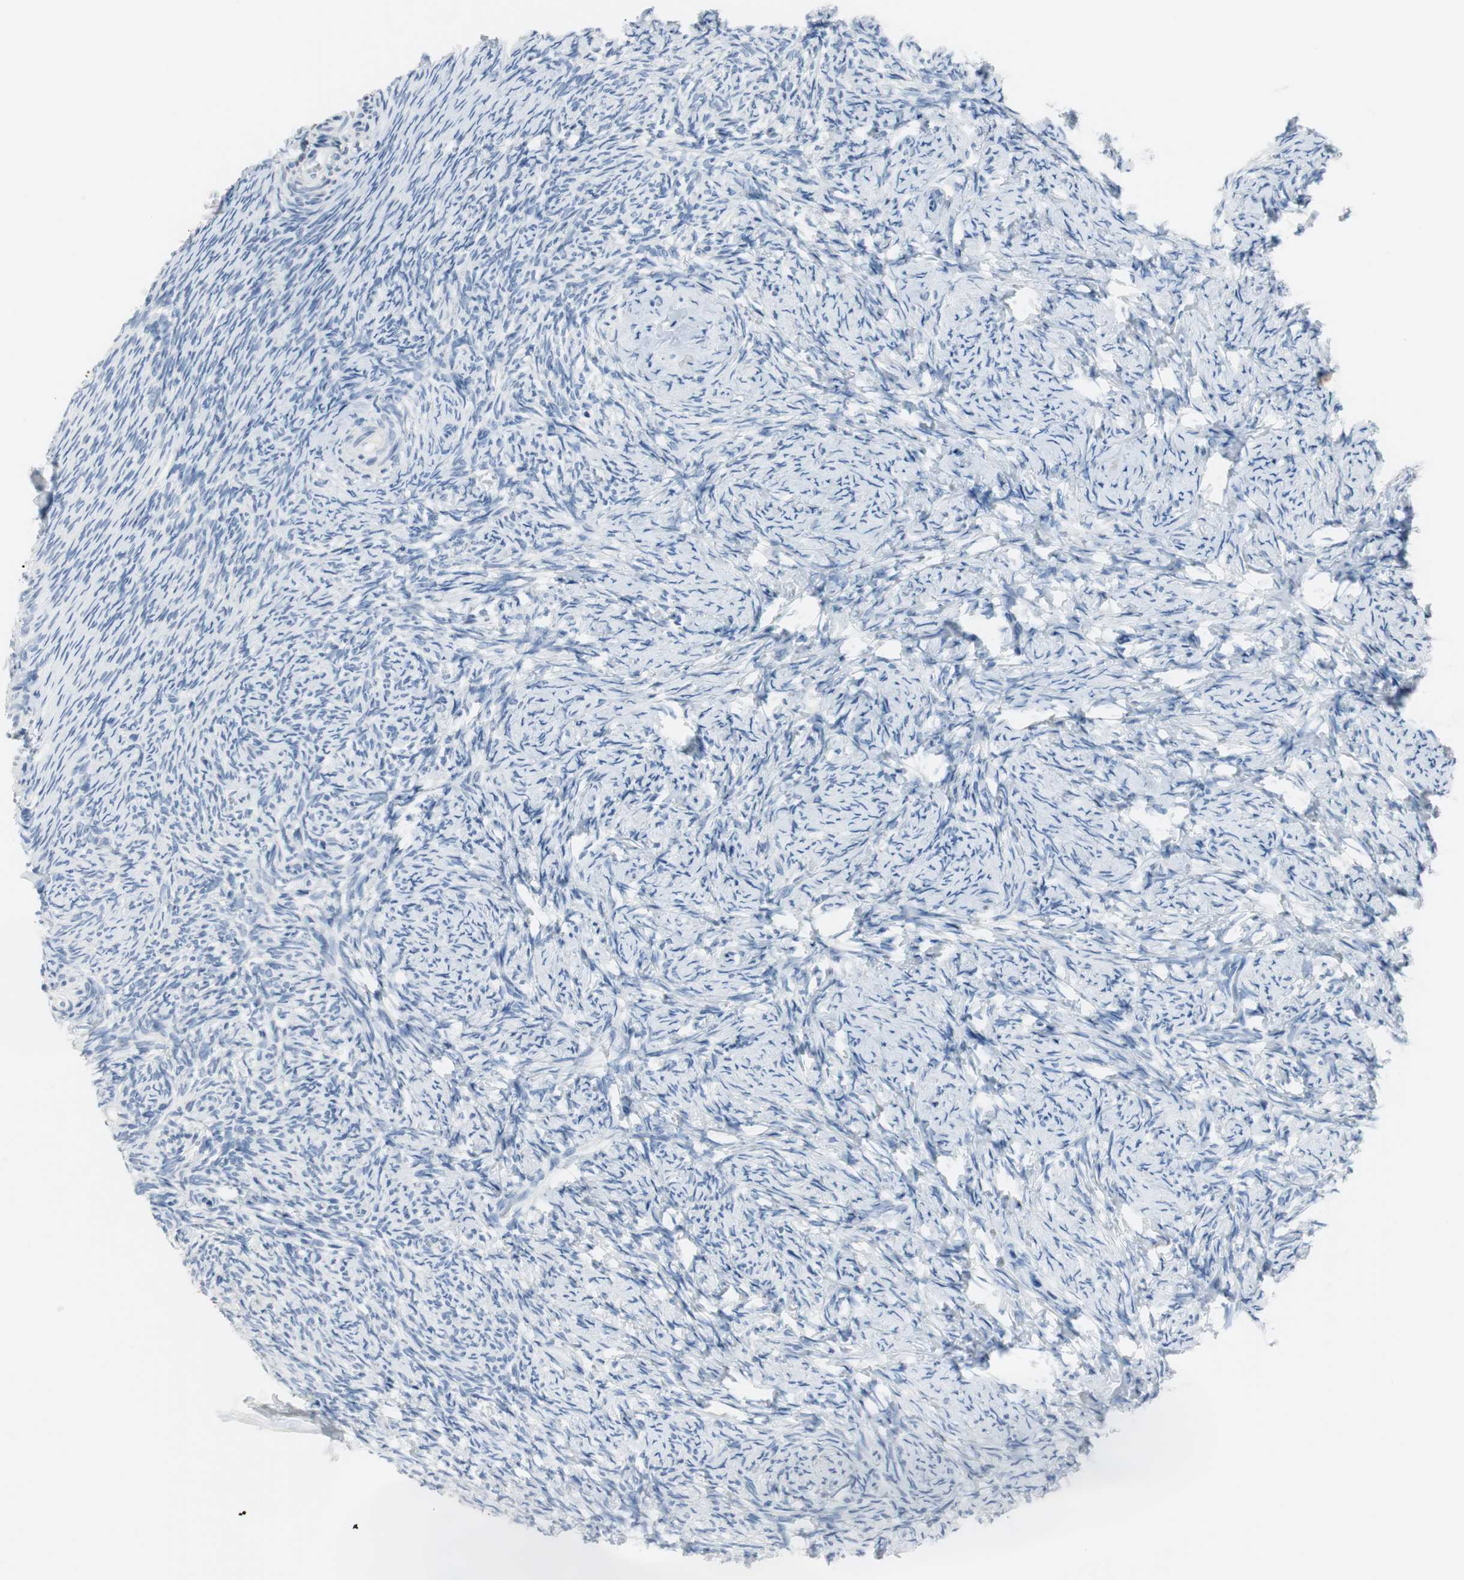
{"staining": {"intensity": "negative", "quantity": "none", "location": "none"}, "tissue": "ovary", "cell_type": "Ovarian stroma cells", "image_type": "normal", "snomed": [{"axis": "morphology", "description": "Normal tissue, NOS"}, {"axis": "topography", "description": "Ovary"}], "caption": "This is an immunohistochemistry (IHC) photomicrograph of benign ovary. There is no expression in ovarian stroma cells.", "gene": "FBP1", "patient": {"sex": "female", "age": 60}}